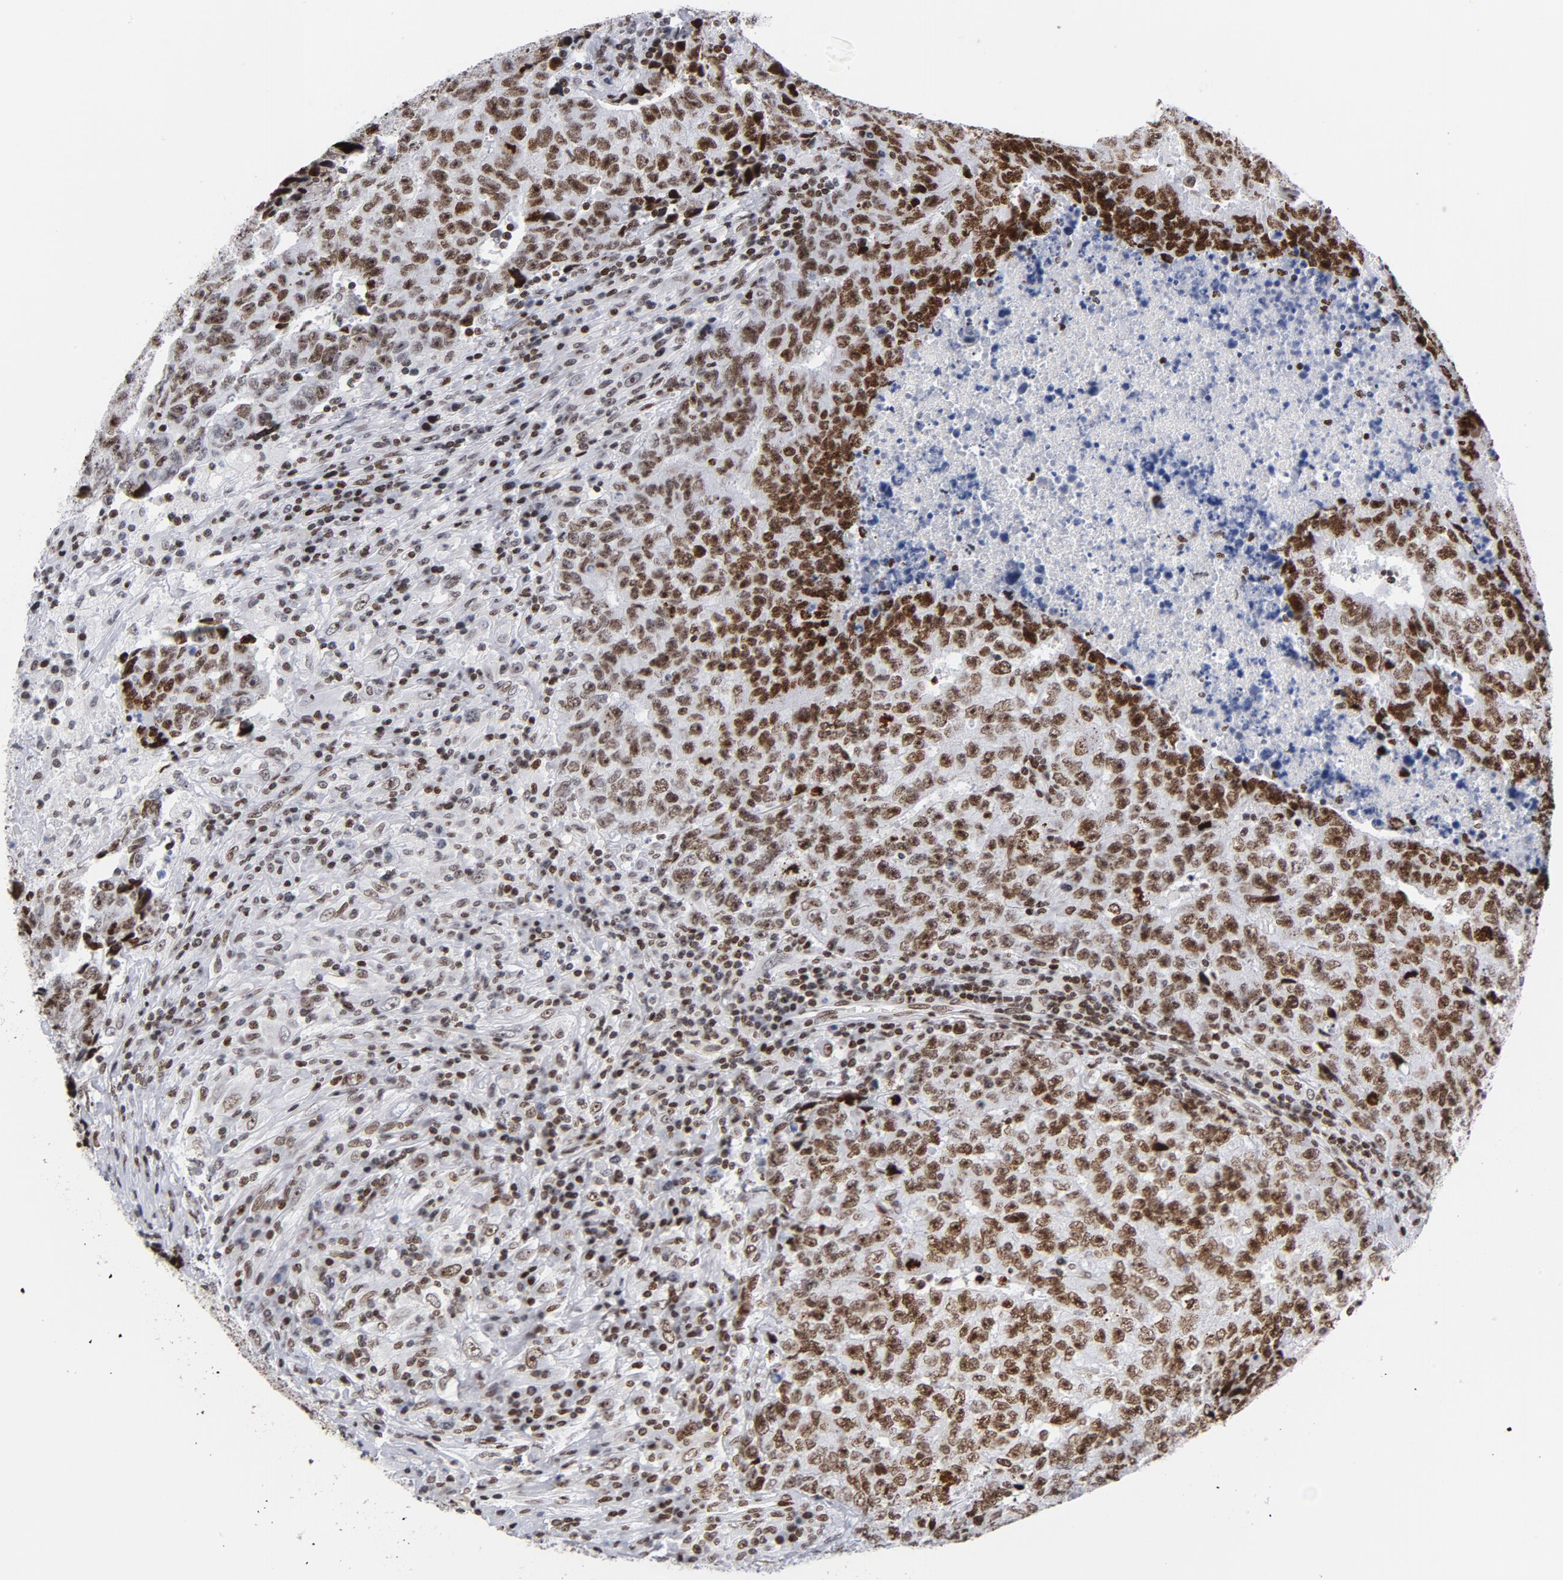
{"staining": {"intensity": "moderate", "quantity": ">75%", "location": "nuclear"}, "tissue": "testis cancer", "cell_type": "Tumor cells", "image_type": "cancer", "snomed": [{"axis": "morphology", "description": "Necrosis, NOS"}, {"axis": "morphology", "description": "Carcinoma, Embryonal, NOS"}, {"axis": "topography", "description": "Testis"}], "caption": "Protein analysis of testis cancer (embryonal carcinoma) tissue demonstrates moderate nuclear positivity in approximately >75% of tumor cells.", "gene": "TOP2B", "patient": {"sex": "male", "age": 19}}